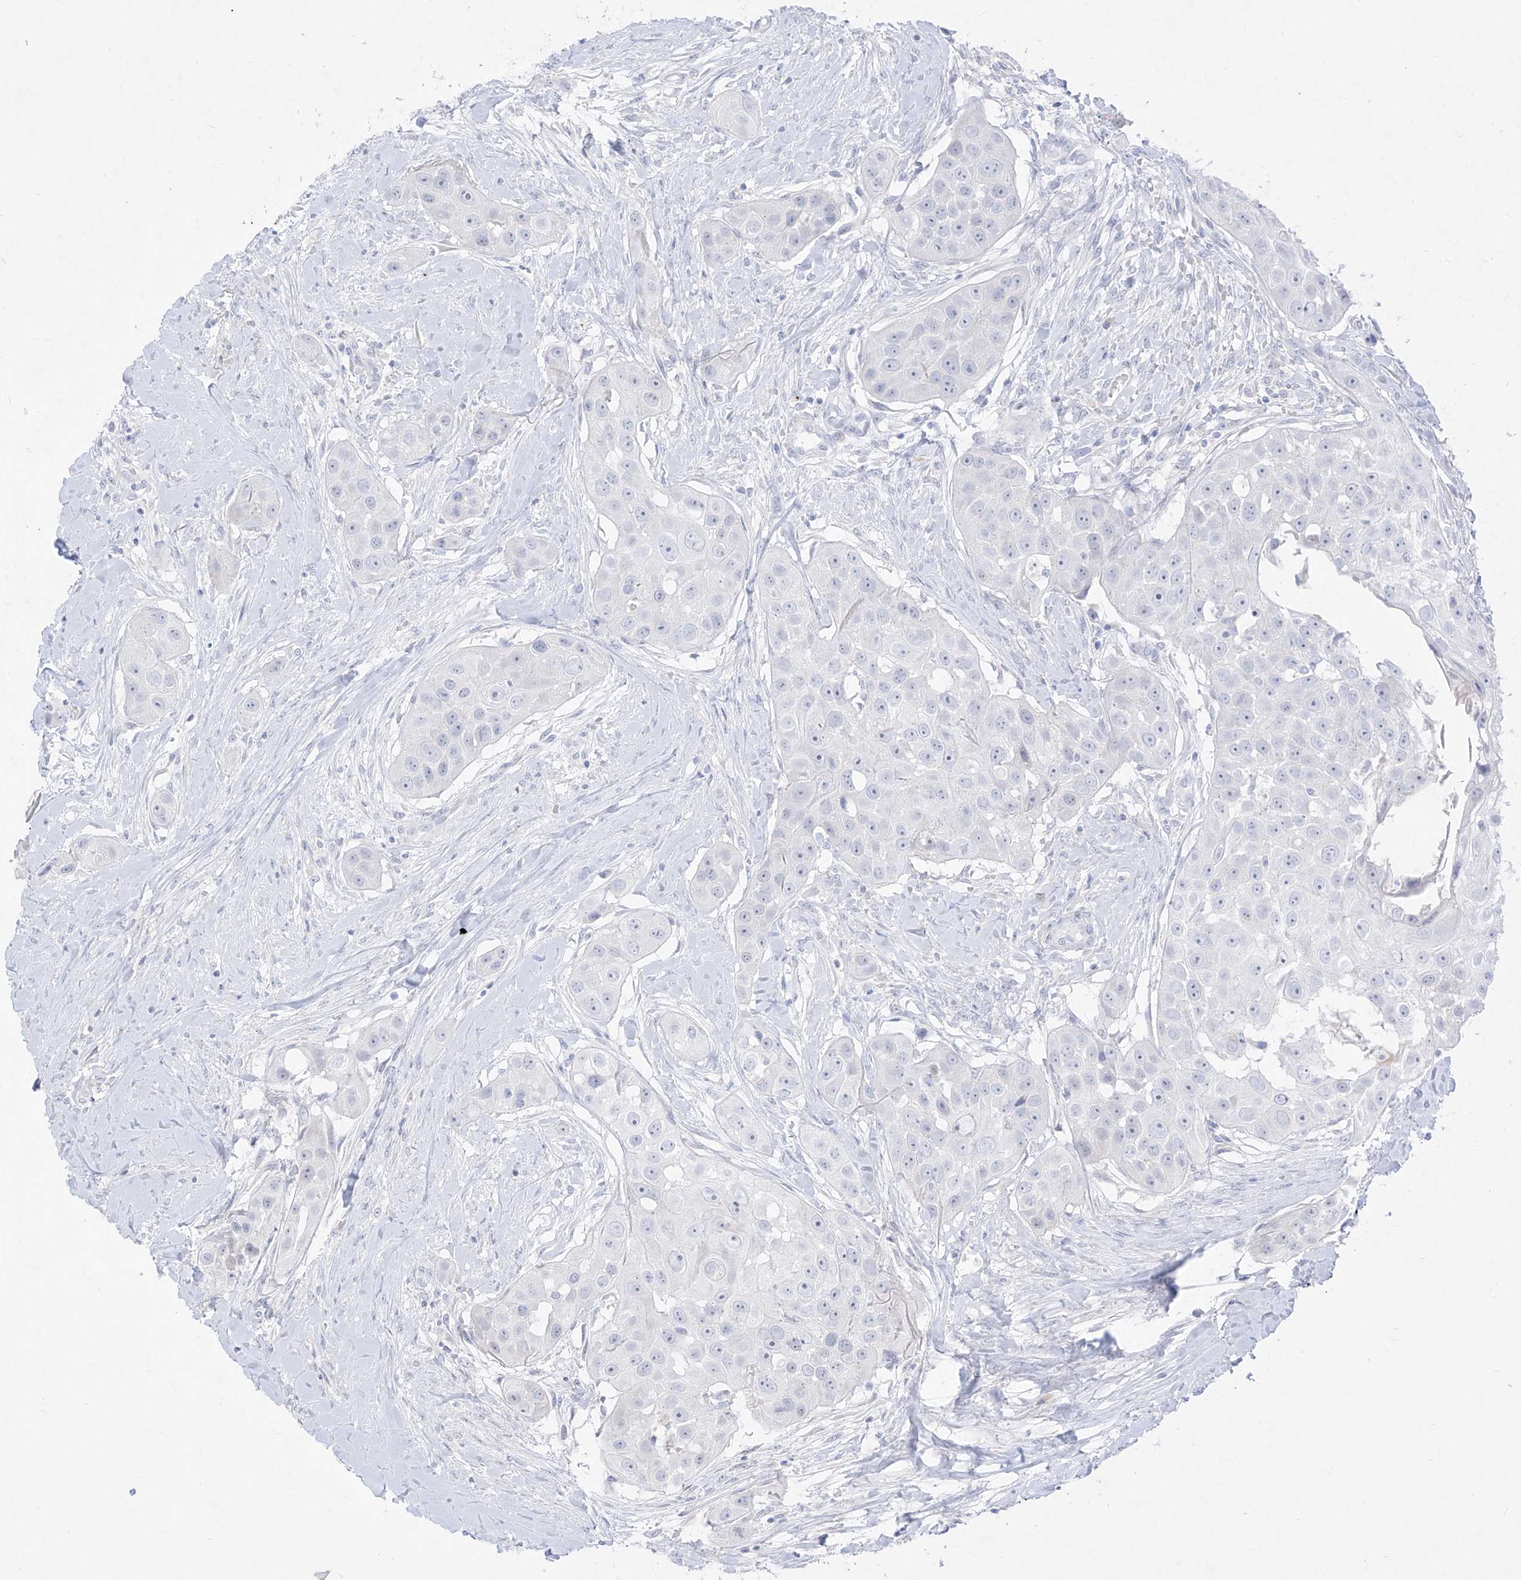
{"staining": {"intensity": "negative", "quantity": "none", "location": "none"}, "tissue": "head and neck cancer", "cell_type": "Tumor cells", "image_type": "cancer", "snomed": [{"axis": "morphology", "description": "Normal tissue, NOS"}, {"axis": "morphology", "description": "Squamous cell carcinoma, NOS"}, {"axis": "topography", "description": "Skeletal muscle"}, {"axis": "topography", "description": "Head-Neck"}], "caption": "An immunohistochemistry (IHC) micrograph of head and neck squamous cell carcinoma is shown. There is no staining in tumor cells of head and neck squamous cell carcinoma.", "gene": "TGM4", "patient": {"sex": "male", "age": 51}}